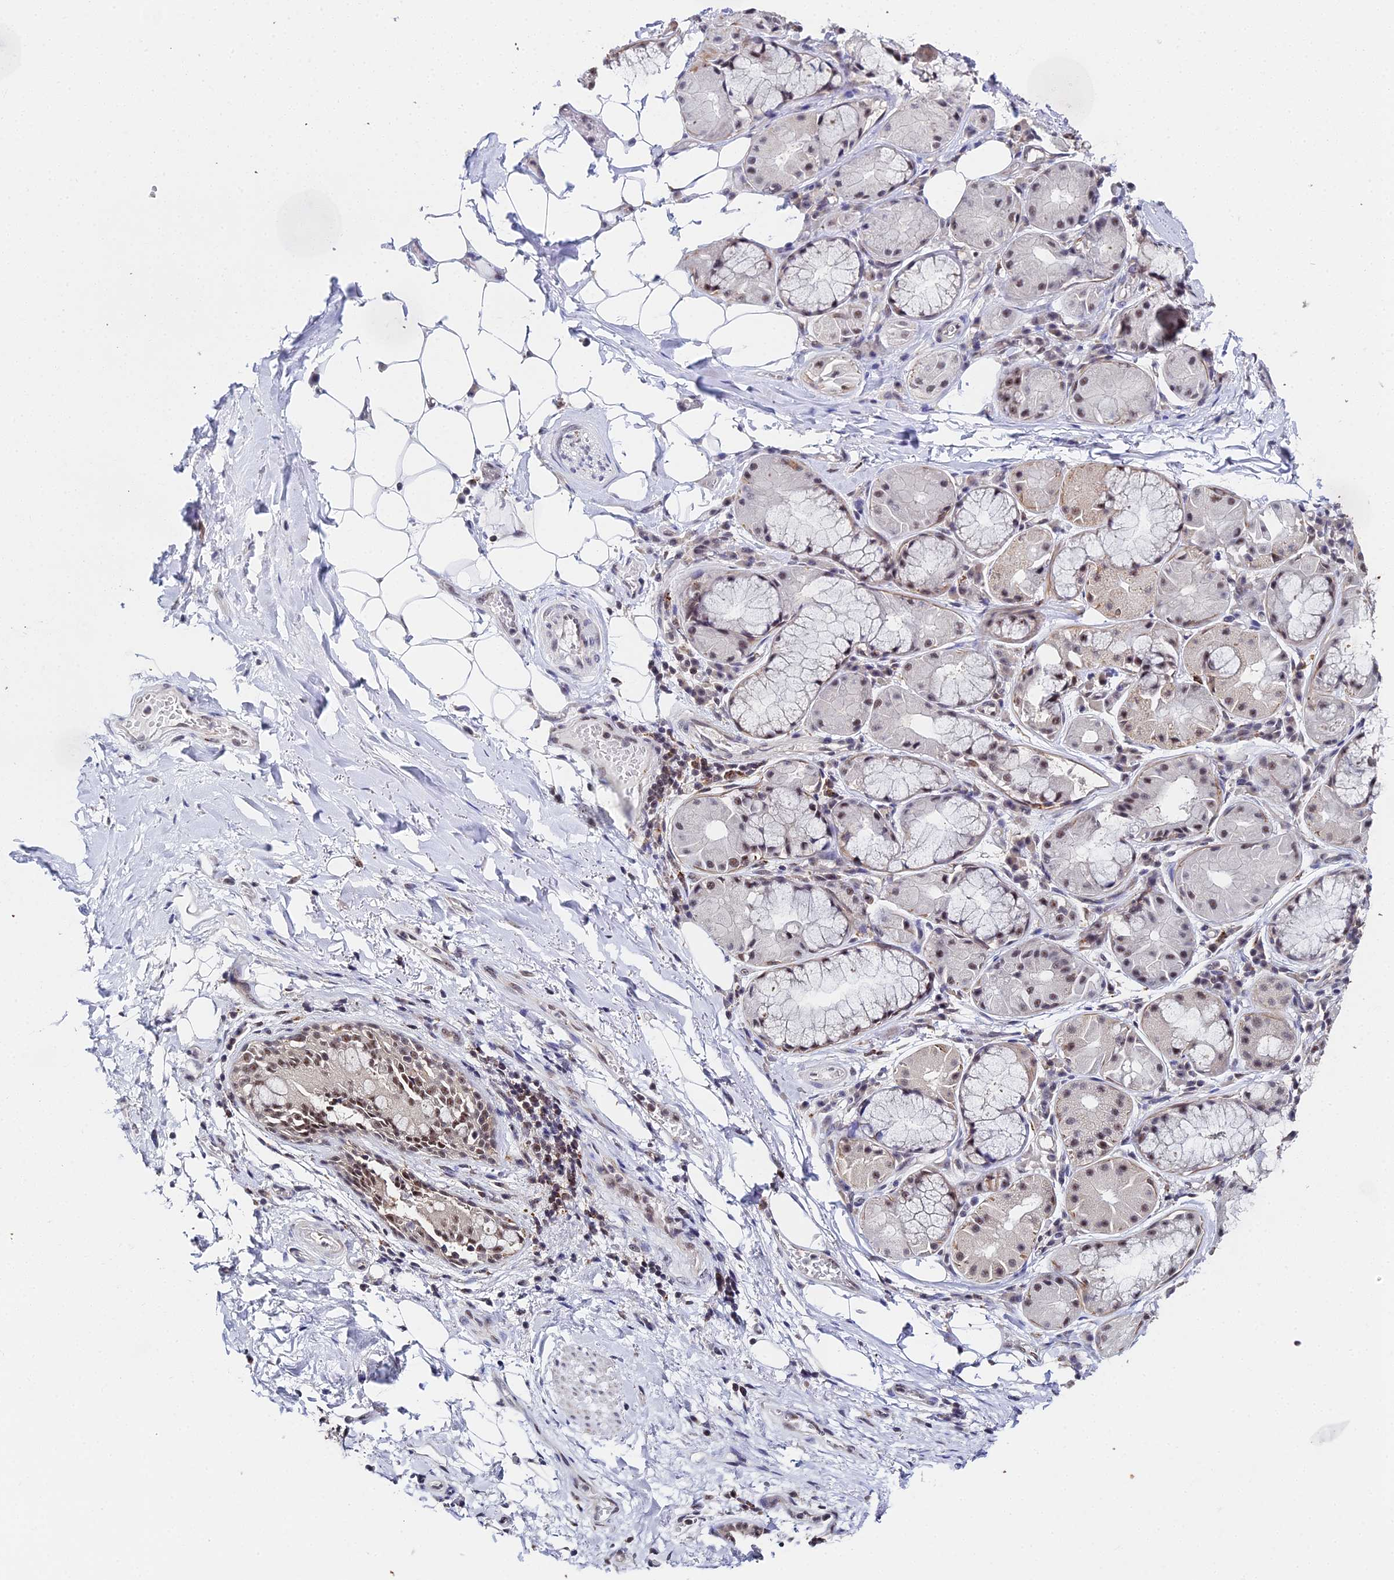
{"staining": {"intensity": "moderate", "quantity": ">75%", "location": "nuclear"}, "tissue": "adipose tissue", "cell_type": "Adipocytes", "image_type": "normal", "snomed": [{"axis": "morphology", "description": "Normal tissue, NOS"}, {"axis": "topography", "description": "Lymph node"}, {"axis": "topography", "description": "Cartilage tissue"}, {"axis": "topography", "description": "Bronchus"}], "caption": "Human adipose tissue stained for a protein (brown) displays moderate nuclear positive staining in approximately >75% of adipocytes.", "gene": "MAGOHB", "patient": {"sex": "male", "age": 63}}